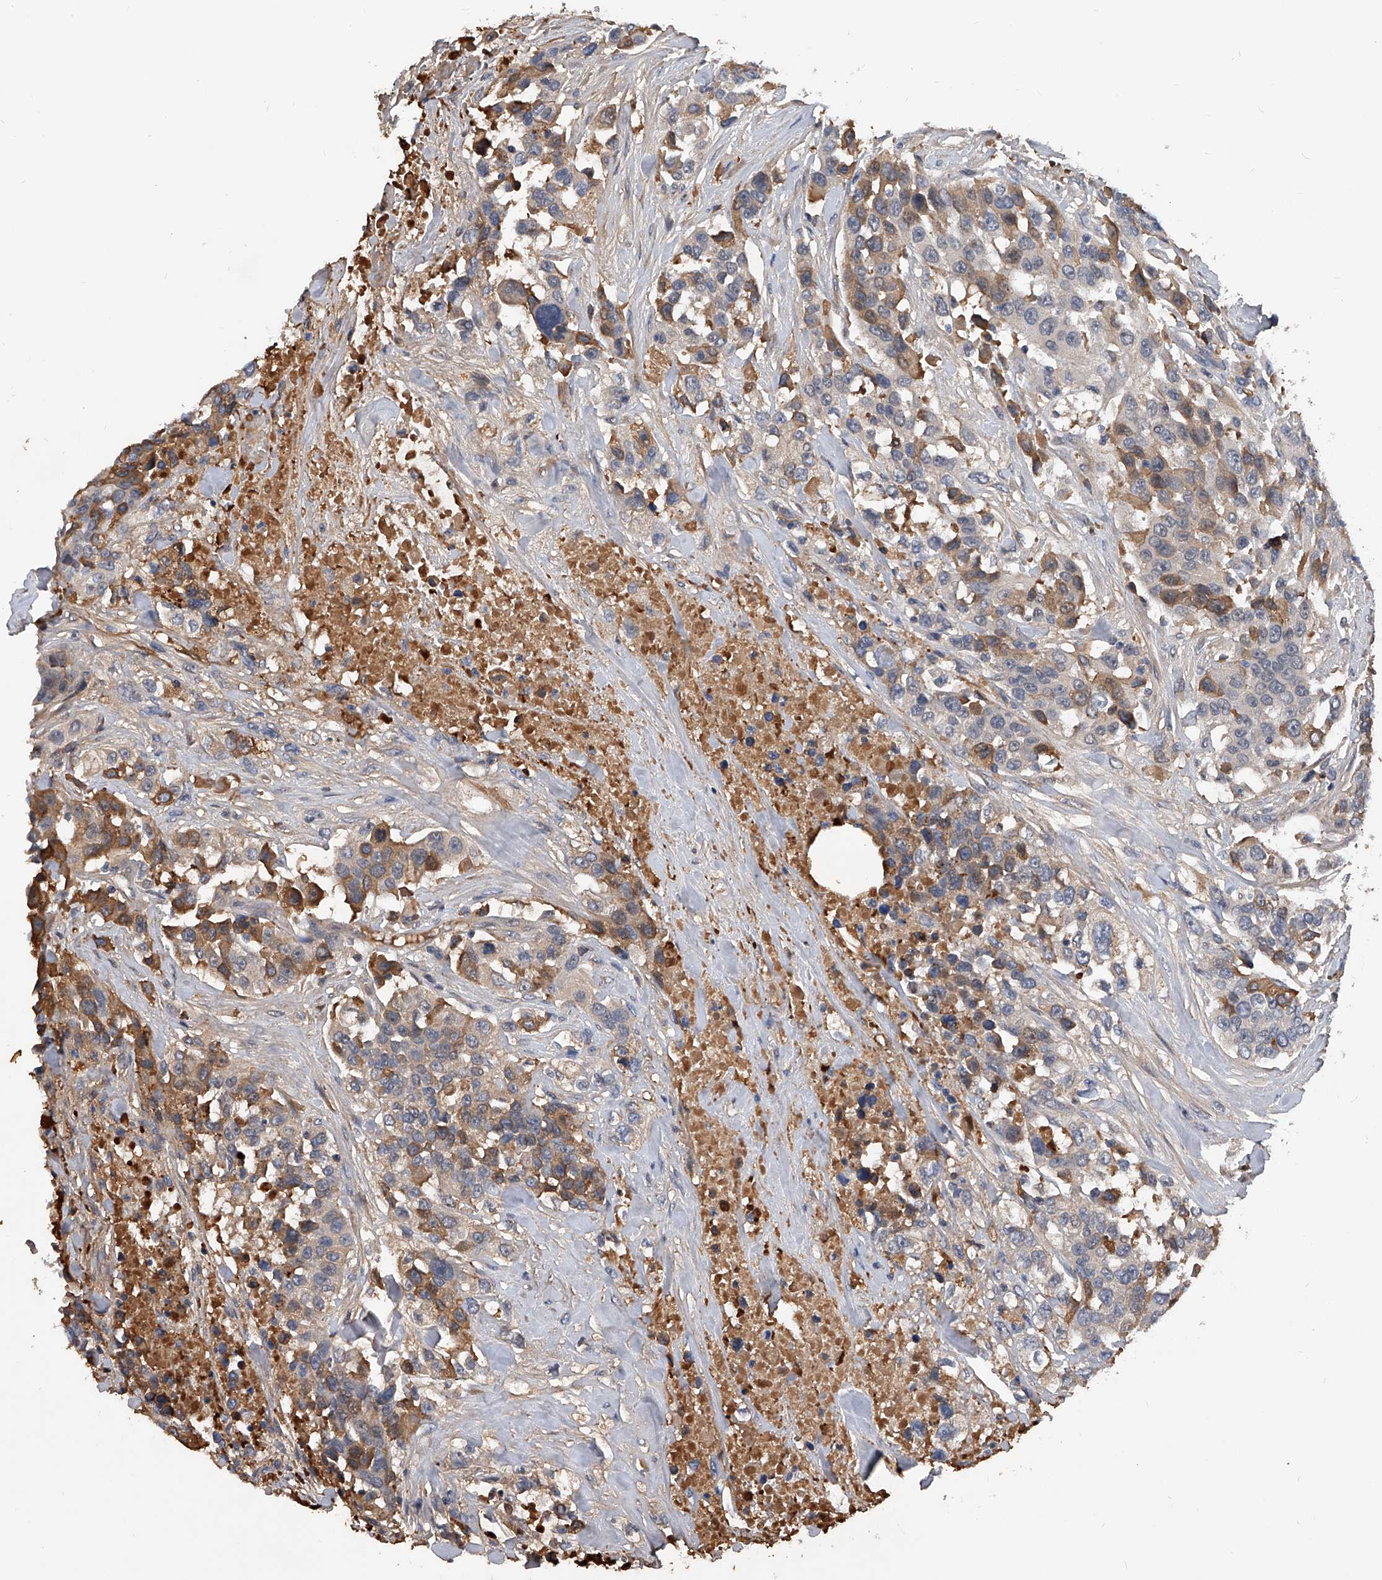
{"staining": {"intensity": "moderate", "quantity": "<25%", "location": "cytoplasmic/membranous"}, "tissue": "urothelial cancer", "cell_type": "Tumor cells", "image_type": "cancer", "snomed": [{"axis": "morphology", "description": "Urothelial carcinoma, High grade"}, {"axis": "topography", "description": "Urinary bladder"}], "caption": "Immunohistochemical staining of urothelial carcinoma (high-grade) exhibits low levels of moderate cytoplasmic/membranous protein positivity in about <25% of tumor cells.", "gene": "ZNF25", "patient": {"sex": "female", "age": 80}}